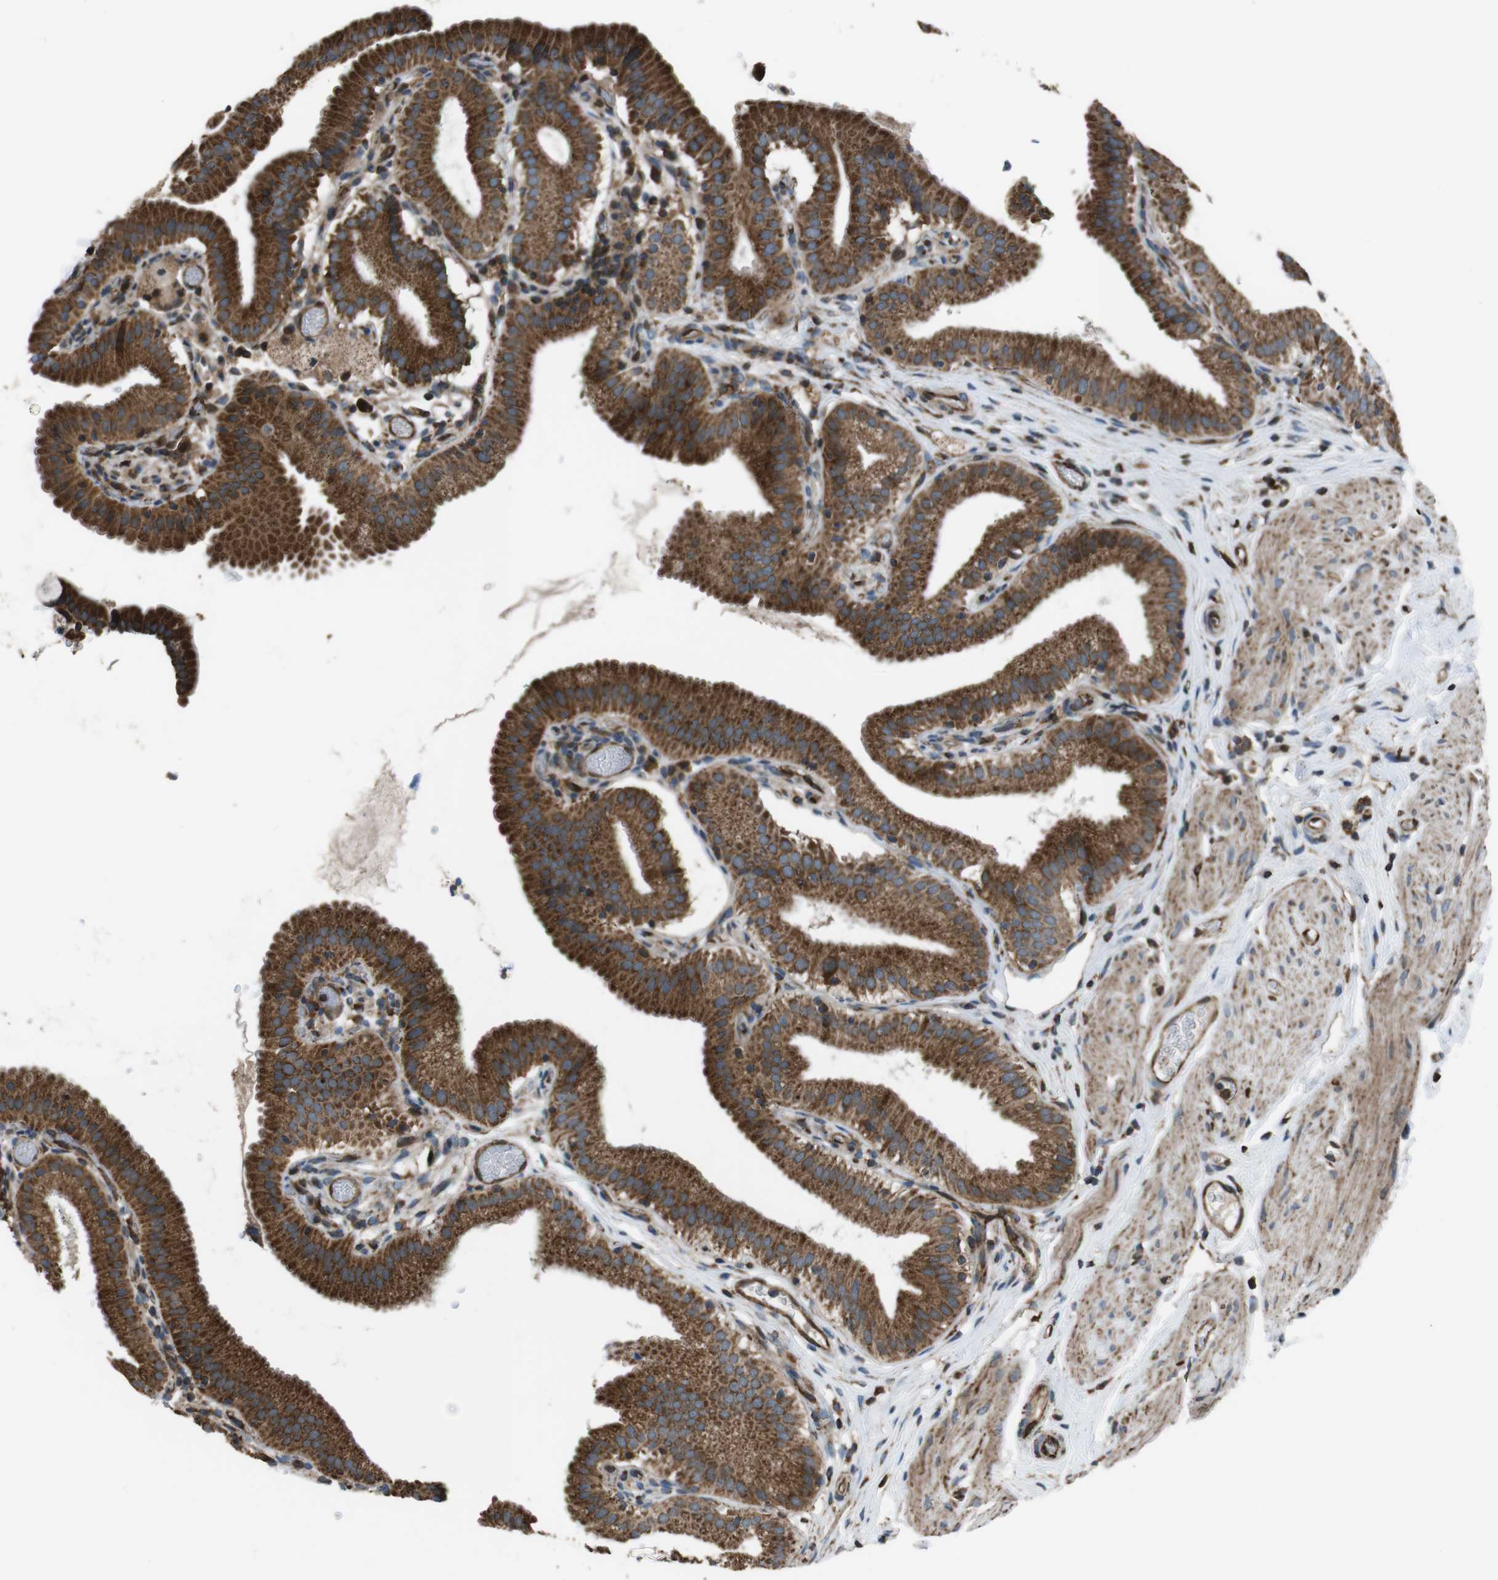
{"staining": {"intensity": "strong", "quantity": ">75%", "location": "cytoplasmic/membranous"}, "tissue": "gallbladder", "cell_type": "Glandular cells", "image_type": "normal", "snomed": [{"axis": "morphology", "description": "Normal tissue, NOS"}, {"axis": "topography", "description": "Gallbladder"}], "caption": "Immunohistochemical staining of normal human gallbladder exhibits high levels of strong cytoplasmic/membranous expression in about >75% of glandular cells.", "gene": "GIMAP8", "patient": {"sex": "male", "age": 54}}